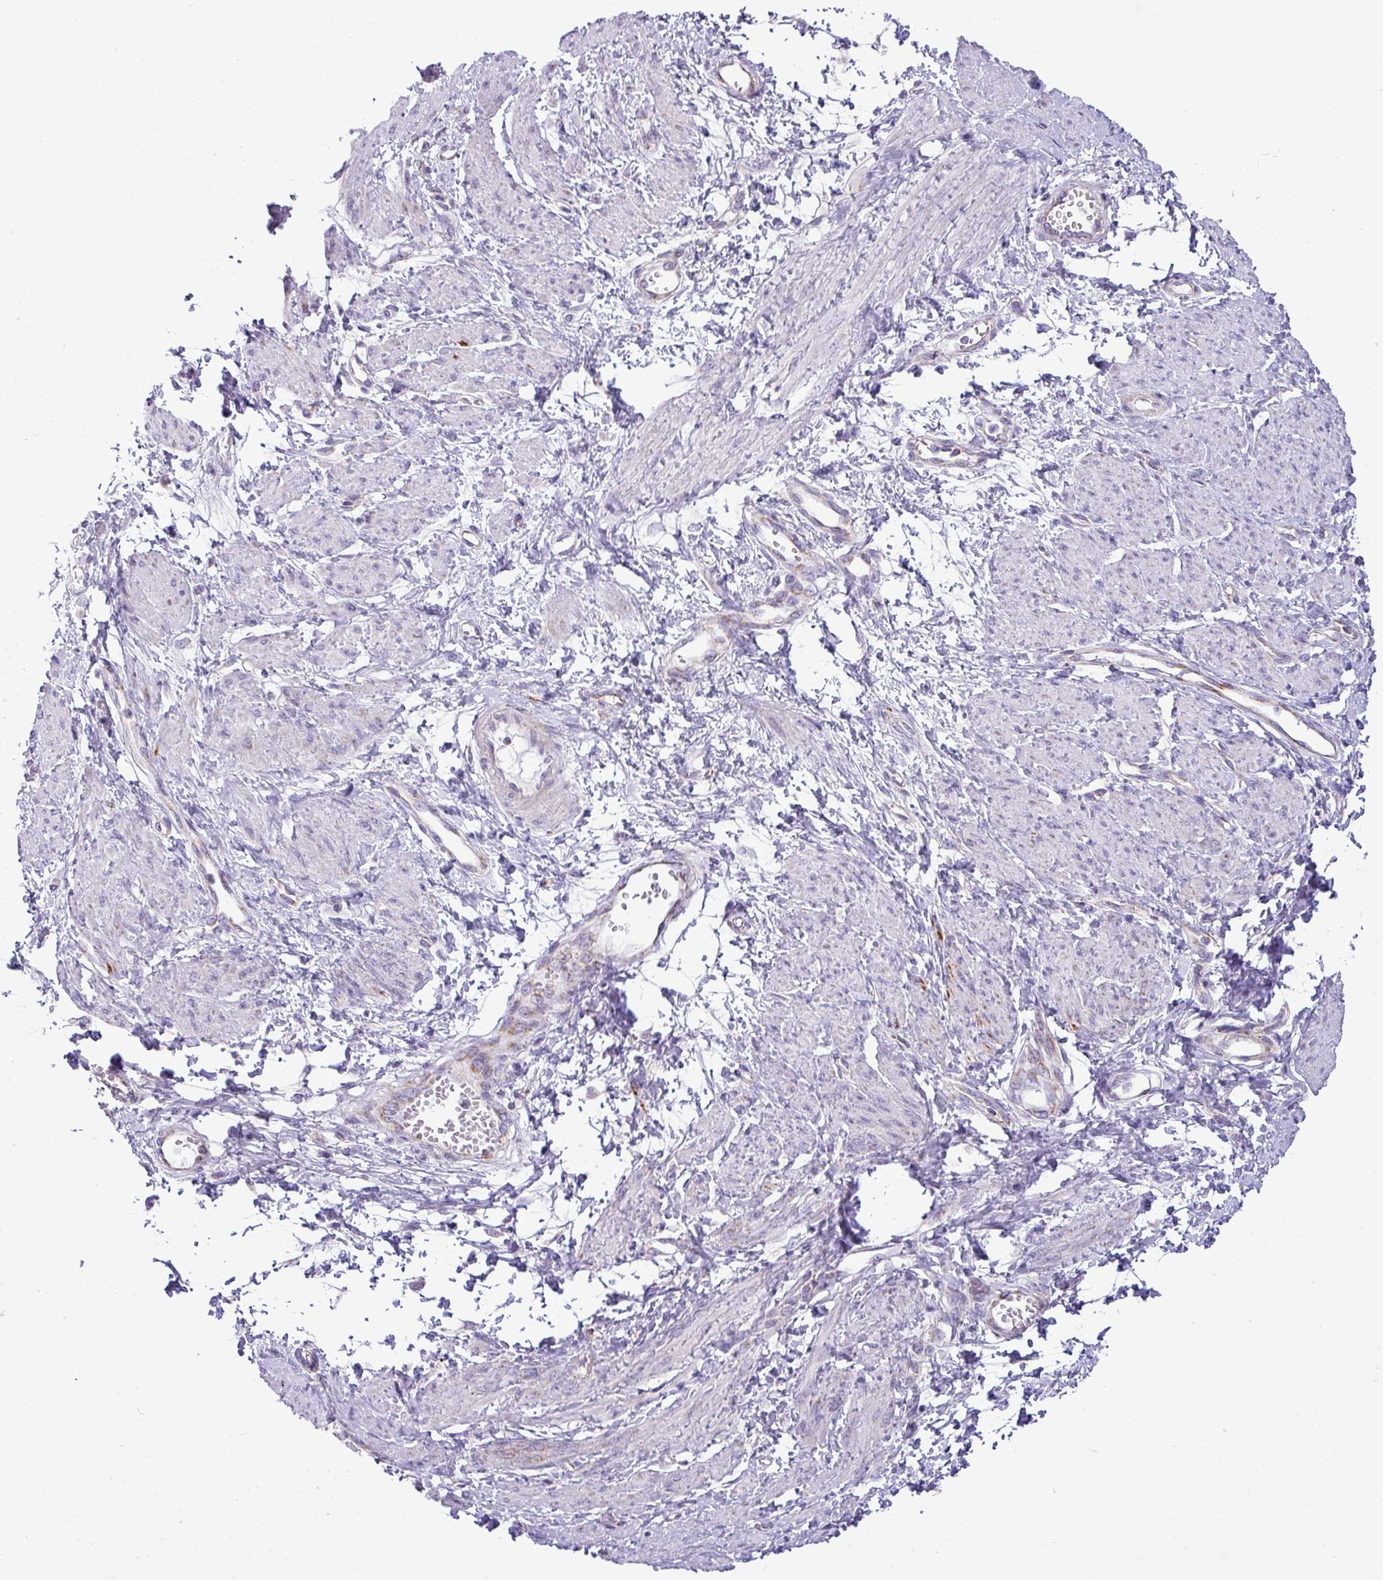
{"staining": {"intensity": "negative", "quantity": "none", "location": "none"}, "tissue": "smooth muscle", "cell_type": "Smooth muscle cells", "image_type": "normal", "snomed": [{"axis": "morphology", "description": "Normal tissue, NOS"}, {"axis": "topography", "description": "Smooth muscle"}, {"axis": "topography", "description": "Uterus"}], "caption": "This is an immunohistochemistry photomicrograph of normal smooth muscle. There is no positivity in smooth muscle cells.", "gene": "ZNF81", "patient": {"sex": "female", "age": 39}}